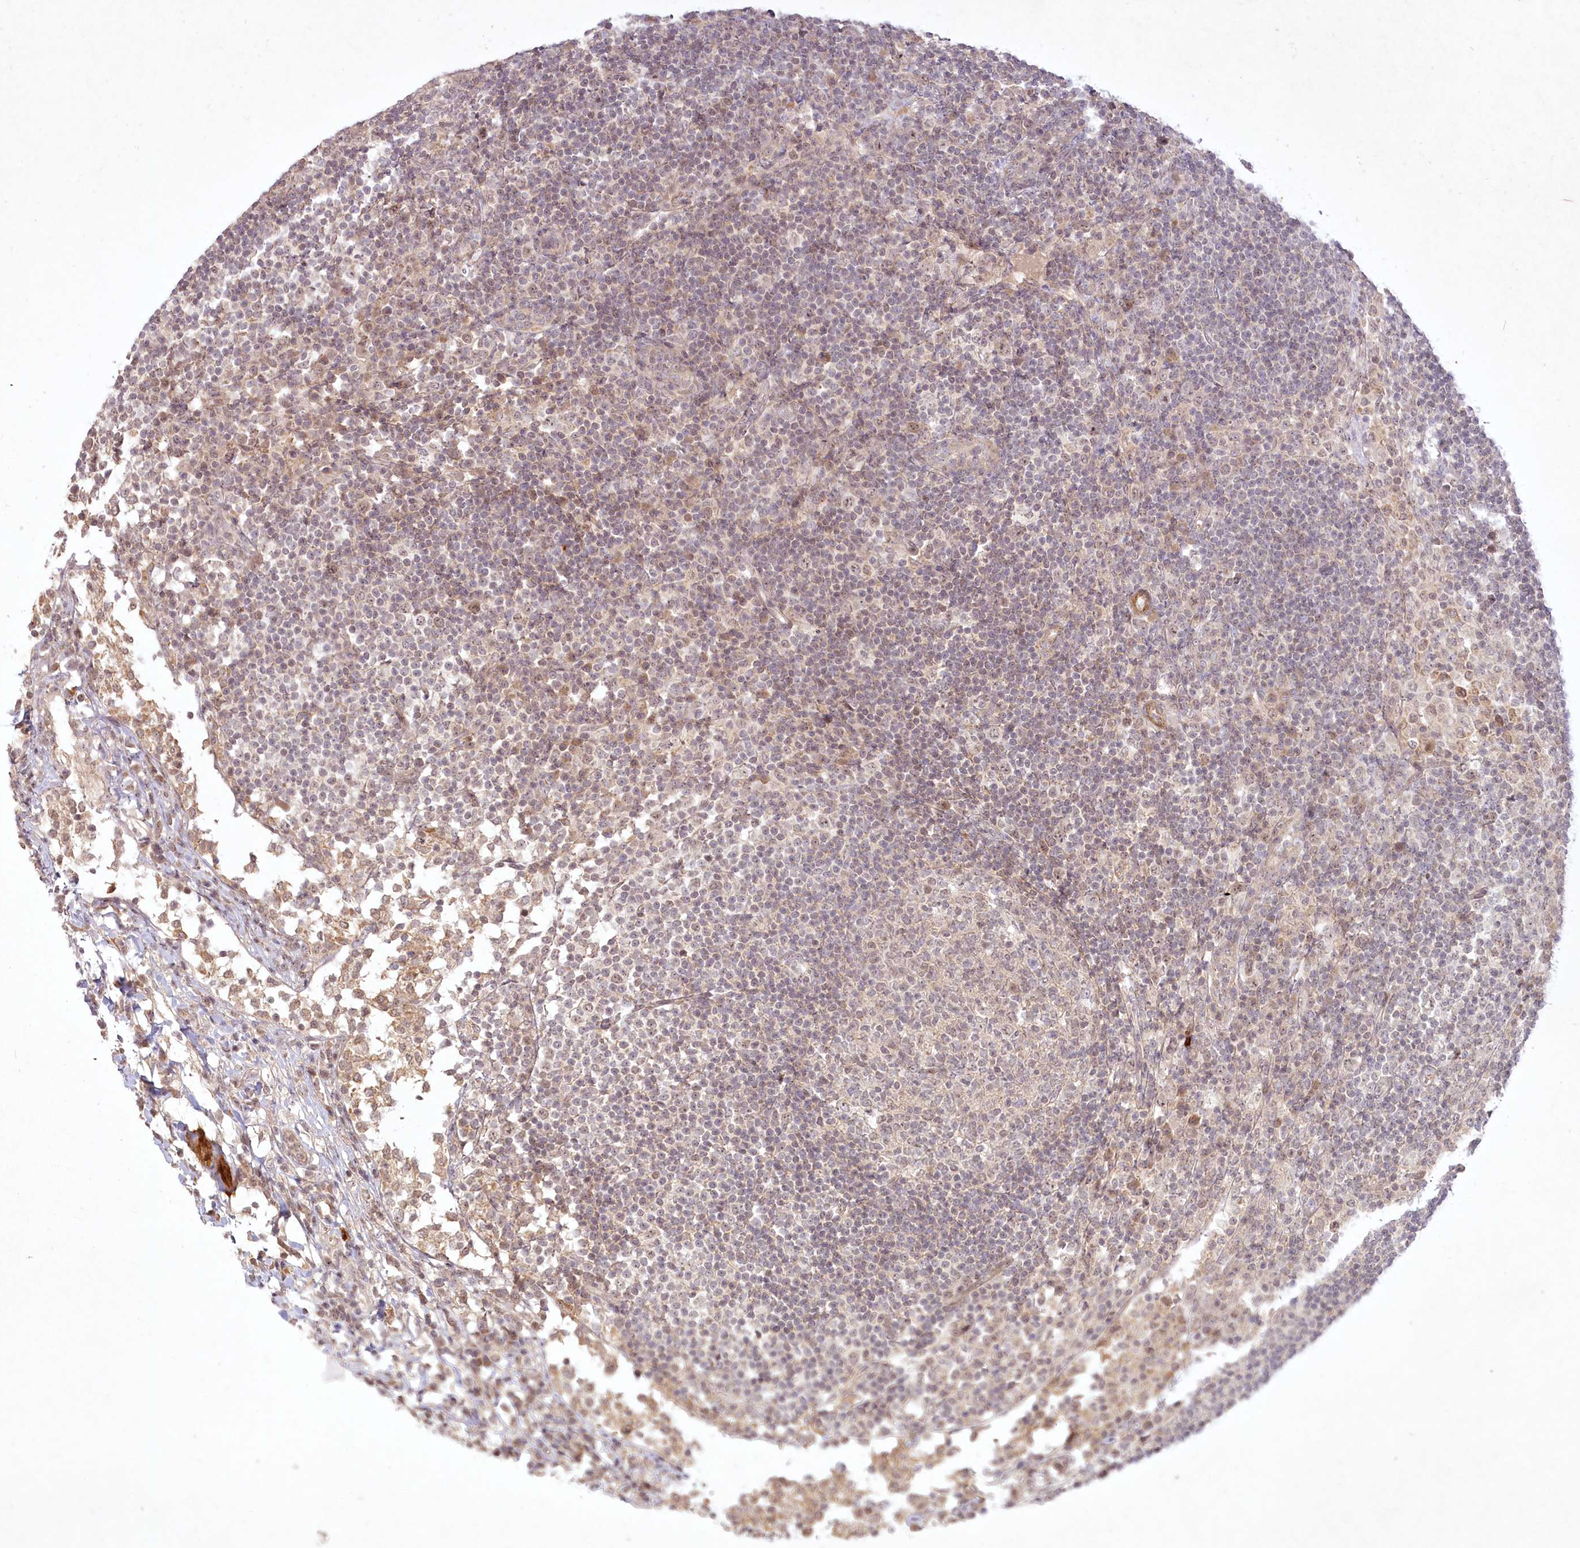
{"staining": {"intensity": "negative", "quantity": "none", "location": "none"}, "tissue": "lymph node", "cell_type": "Germinal center cells", "image_type": "normal", "snomed": [{"axis": "morphology", "description": "Normal tissue, NOS"}, {"axis": "topography", "description": "Lymph node"}], "caption": "An immunohistochemistry (IHC) photomicrograph of normal lymph node is shown. There is no staining in germinal center cells of lymph node. (Immunohistochemistry (ihc), brightfield microscopy, high magnification).", "gene": "SH2D3A", "patient": {"sex": "female", "age": 53}}